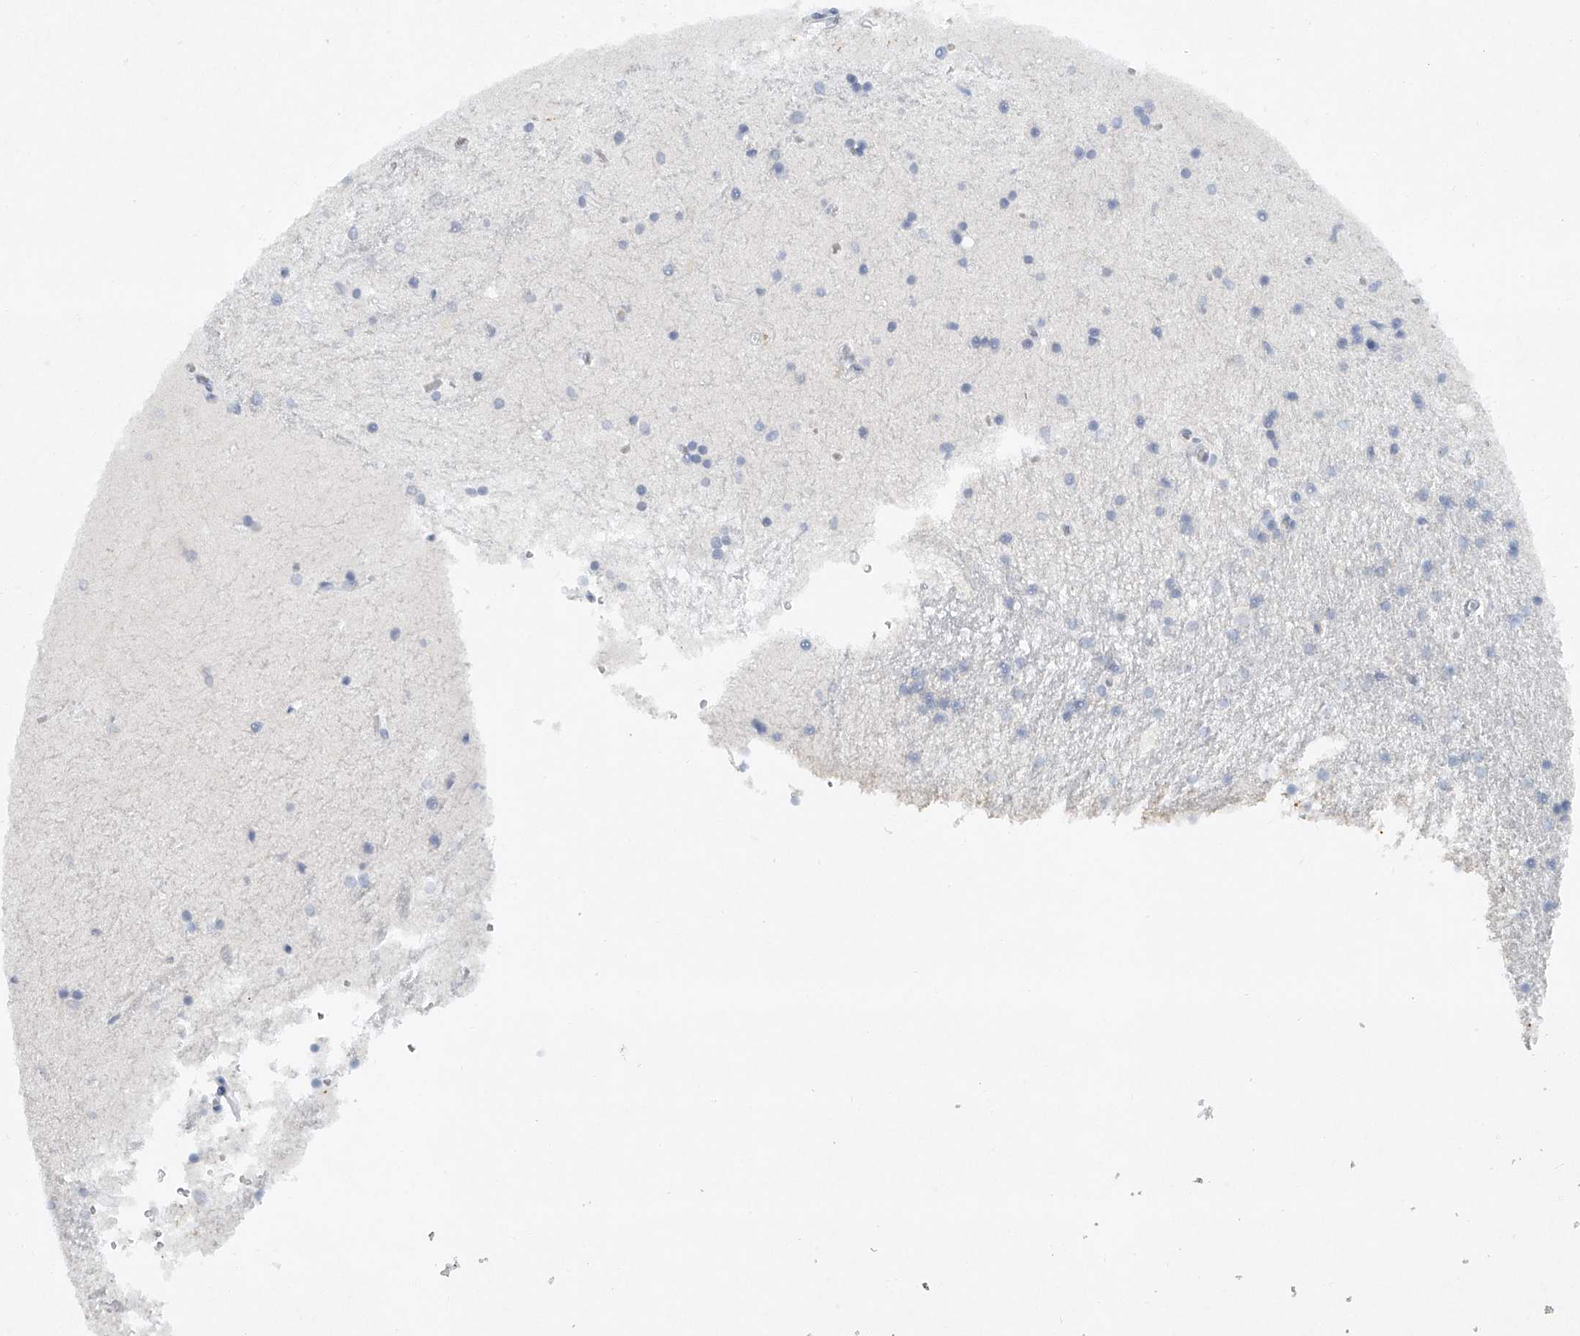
{"staining": {"intensity": "negative", "quantity": "none", "location": "none"}, "tissue": "hippocampus", "cell_type": "Glial cells", "image_type": "normal", "snomed": [{"axis": "morphology", "description": "Normal tissue, NOS"}, {"axis": "topography", "description": "Hippocampus"}], "caption": "Immunohistochemistry image of benign hippocampus: human hippocampus stained with DAB (3,3'-diaminobenzidine) exhibits no significant protein positivity in glial cells.", "gene": "FAT2", "patient": {"sex": "male", "age": 45}}